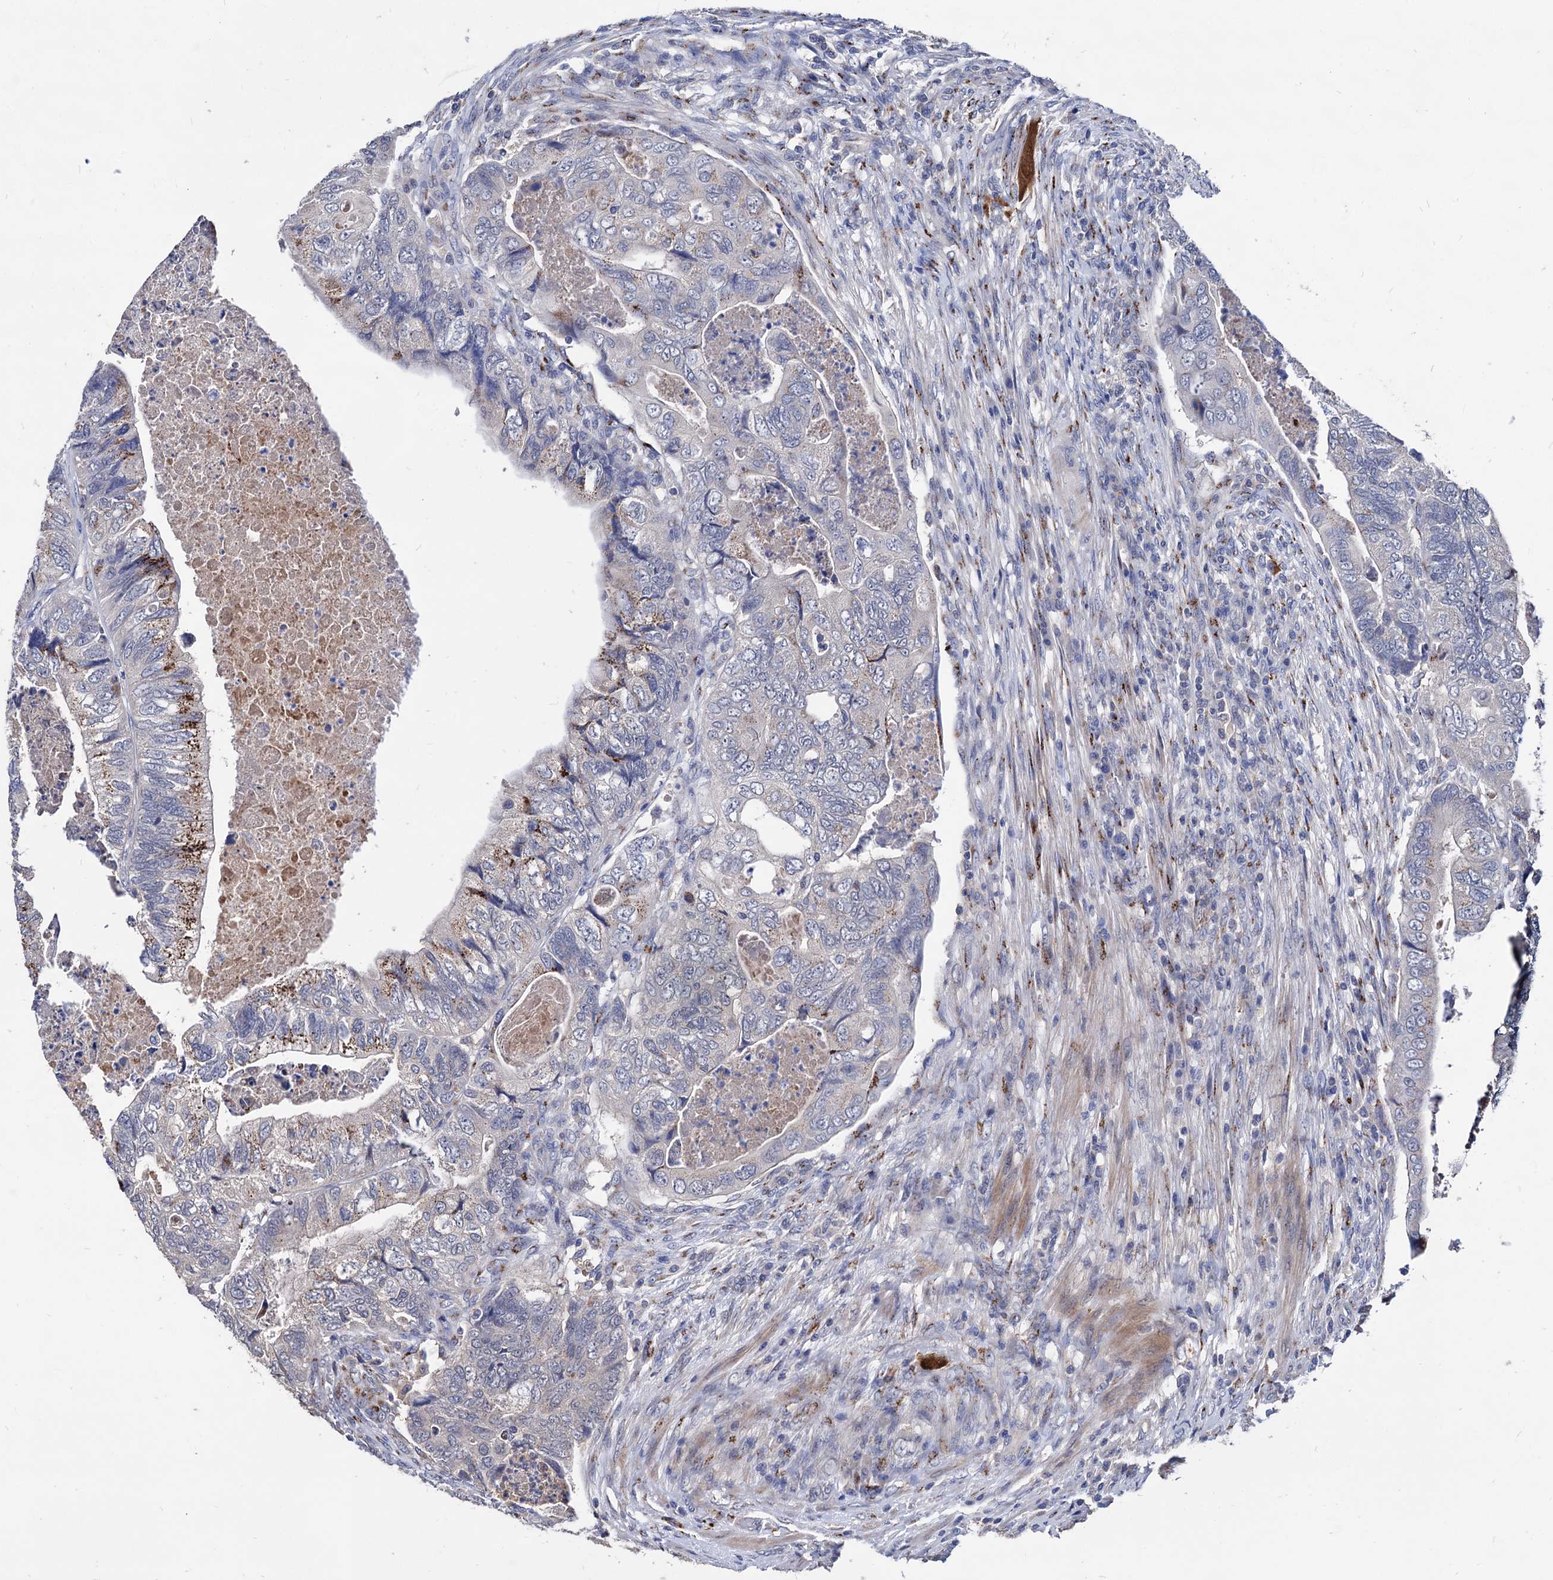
{"staining": {"intensity": "moderate", "quantity": "<25%", "location": "cytoplasmic/membranous"}, "tissue": "colorectal cancer", "cell_type": "Tumor cells", "image_type": "cancer", "snomed": [{"axis": "morphology", "description": "Adenocarcinoma, NOS"}, {"axis": "topography", "description": "Rectum"}], "caption": "Approximately <25% of tumor cells in human colorectal cancer display moderate cytoplasmic/membranous protein expression as visualized by brown immunohistochemical staining.", "gene": "ESD", "patient": {"sex": "male", "age": 63}}